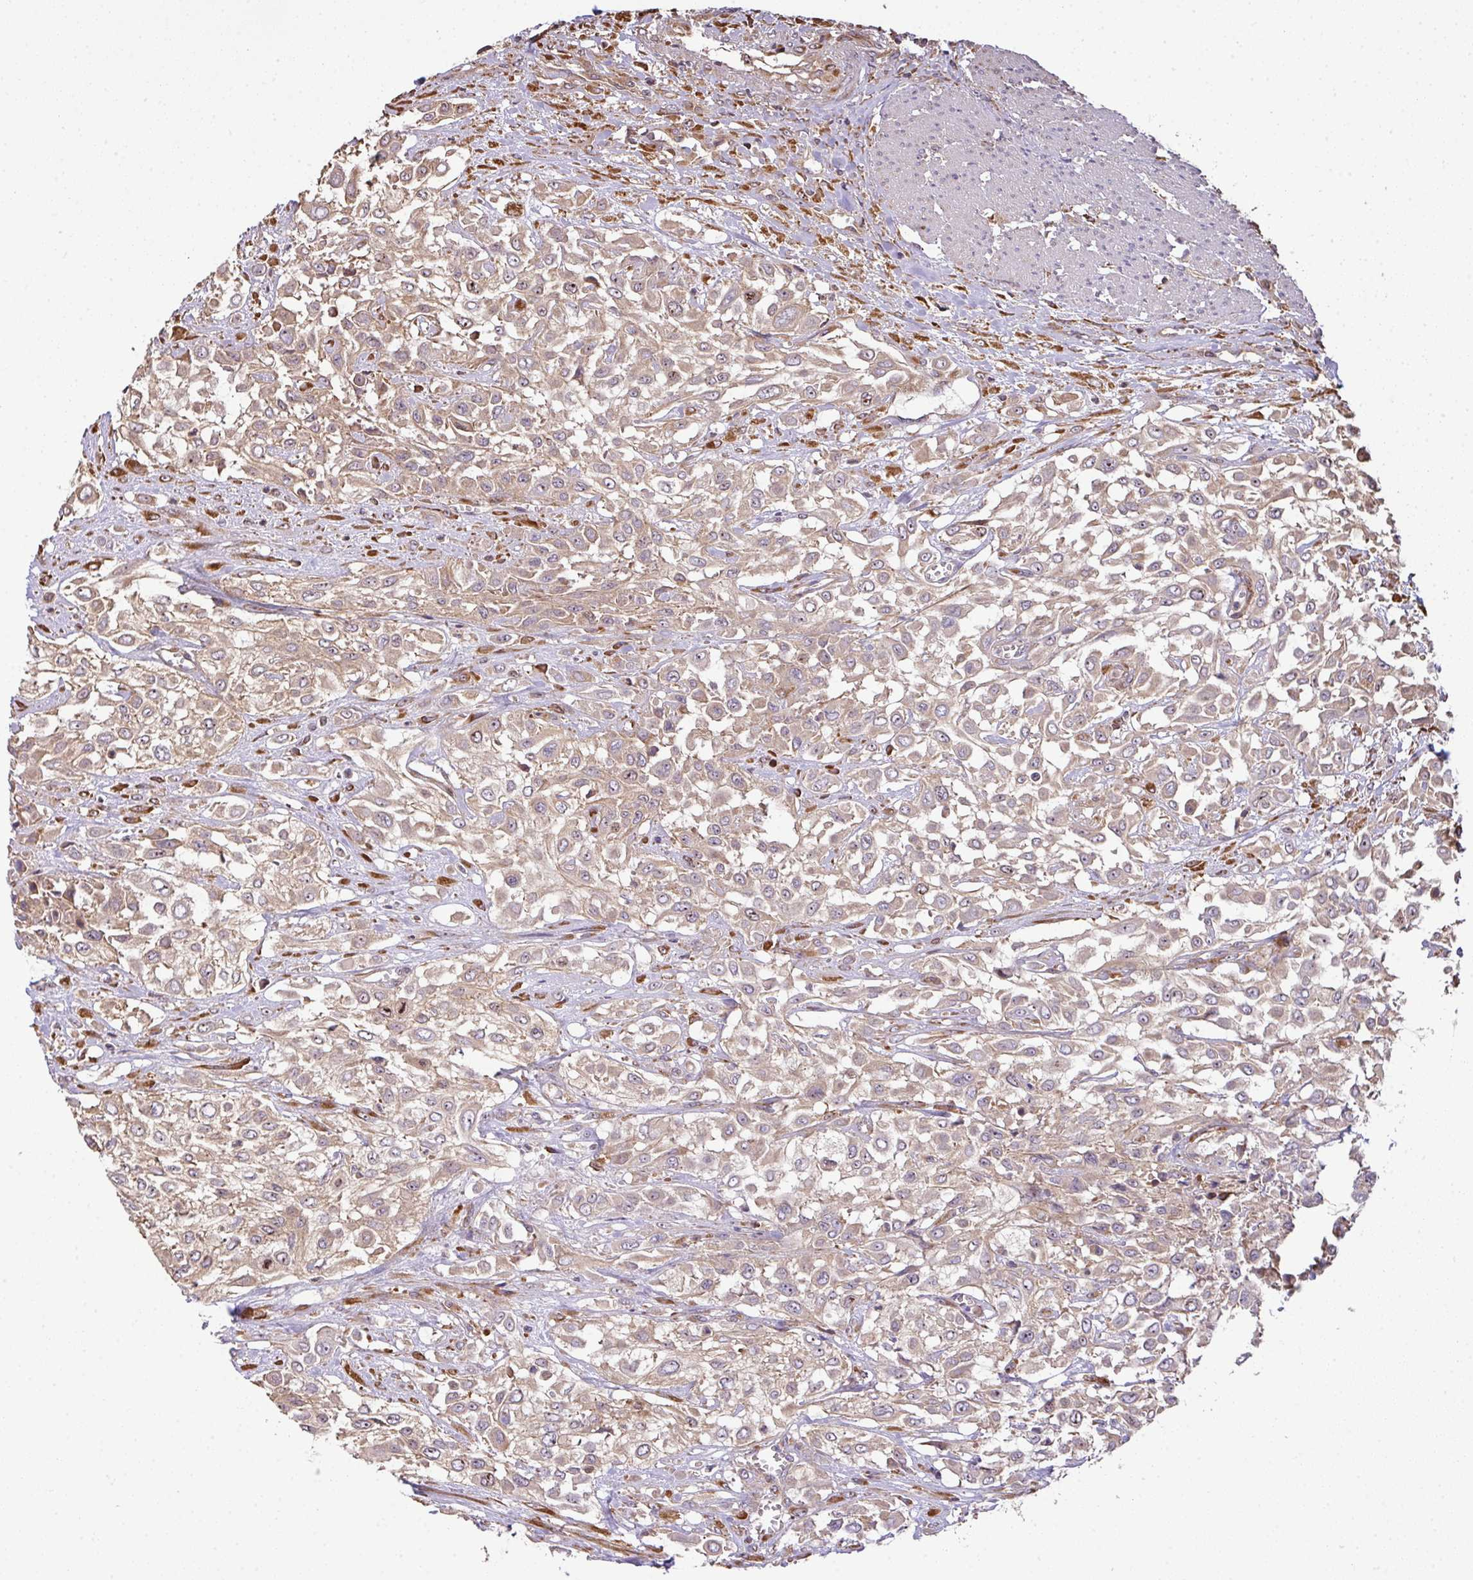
{"staining": {"intensity": "weak", "quantity": ">75%", "location": "cytoplasmic/membranous,nuclear"}, "tissue": "urothelial cancer", "cell_type": "Tumor cells", "image_type": "cancer", "snomed": [{"axis": "morphology", "description": "Urothelial carcinoma, High grade"}, {"axis": "topography", "description": "Urinary bladder"}], "caption": "A high-resolution image shows IHC staining of high-grade urothelial carcinoma, which exhibits weak cytoplasmic/membranous and nuclear staining in about >75% of tumor cells.", "gene": "VENTX", "patient": {"sex": "male", "age": 57}}